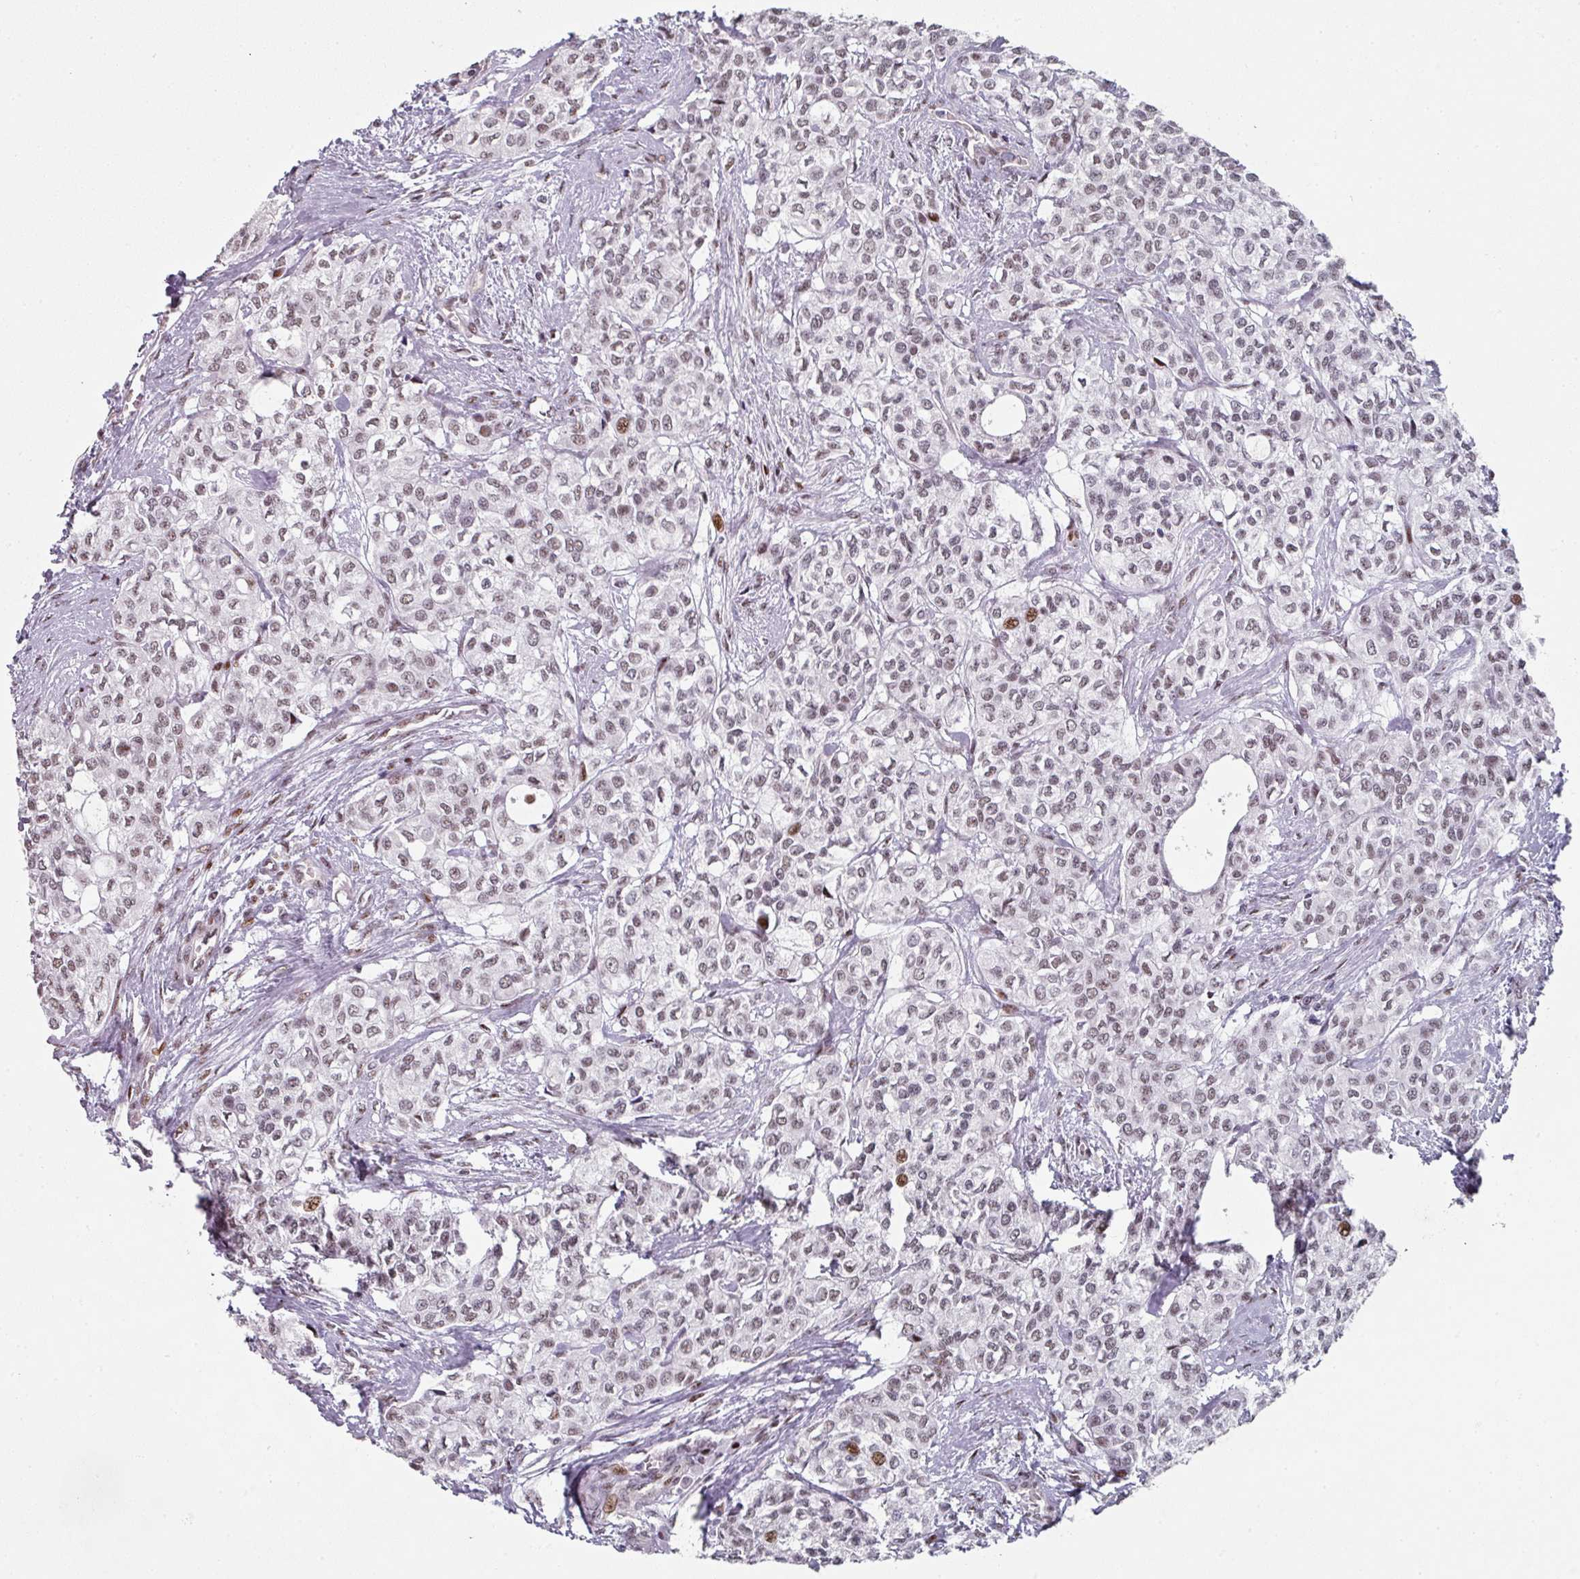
{"staining": {"intensity": "moderate", "quantity": ">75%", "location": "nuclear"}, "tissue": "head and neck cancer", "cell_type": "Tumor cells", "image_type": "cancer", "snomed": [{"axis": "morphology", "description": "Adenocarcinoma, NOS"}, {"axis": "topography", "description": "Head-Neck"}], "caption": "Brown immunohistochemical staining in head and neck adenocarcinoma shows moderate nuclear expression in about >75% of tumor cells.", "gene": "SF3B5", "patient": {"sex": "male", "age": 81}}